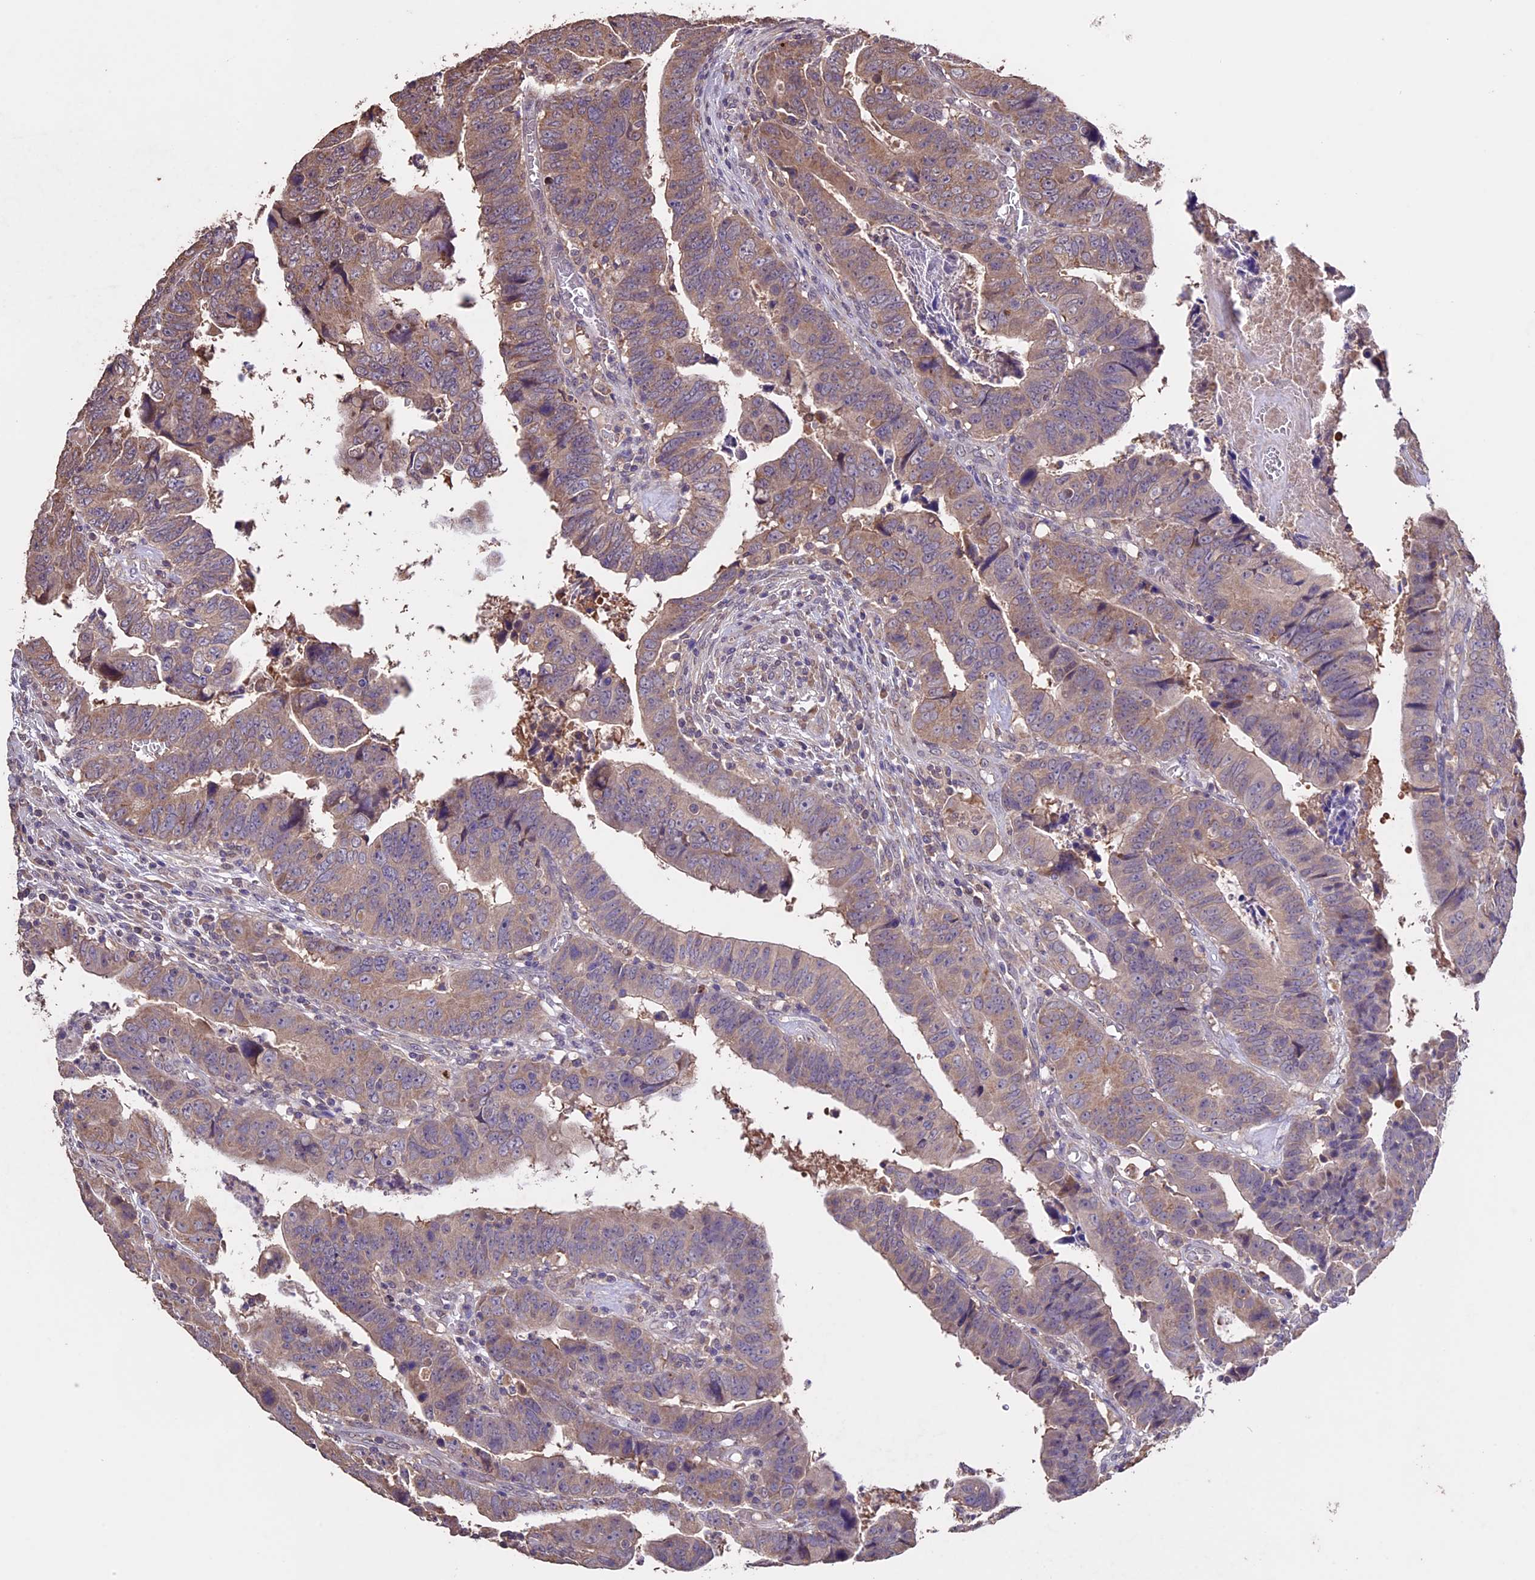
{"staining": {"intensity": "weak", "quantity": "25%-75%", "location": "cytoplasmic/membranous"}, "tissue": "colorectal cancer", "cell_type": "Tumor cells", "image_type": "cancer", "snomed": [{"axis": "morphology", "description": "Normal tissue, NOS"}, {"axis": "morphology", "description": "Adenocarcinoma, NOS"}, {"axis": "topography", "description": "Rectum"}], "caption": "An image of colorectal adenocarcinoma stained for a protein displays weak cytoplasmic/membranous brown staining in tumor cells.", "gene": "DIS3L", "patient": {"sex": "female", "age": 65}}